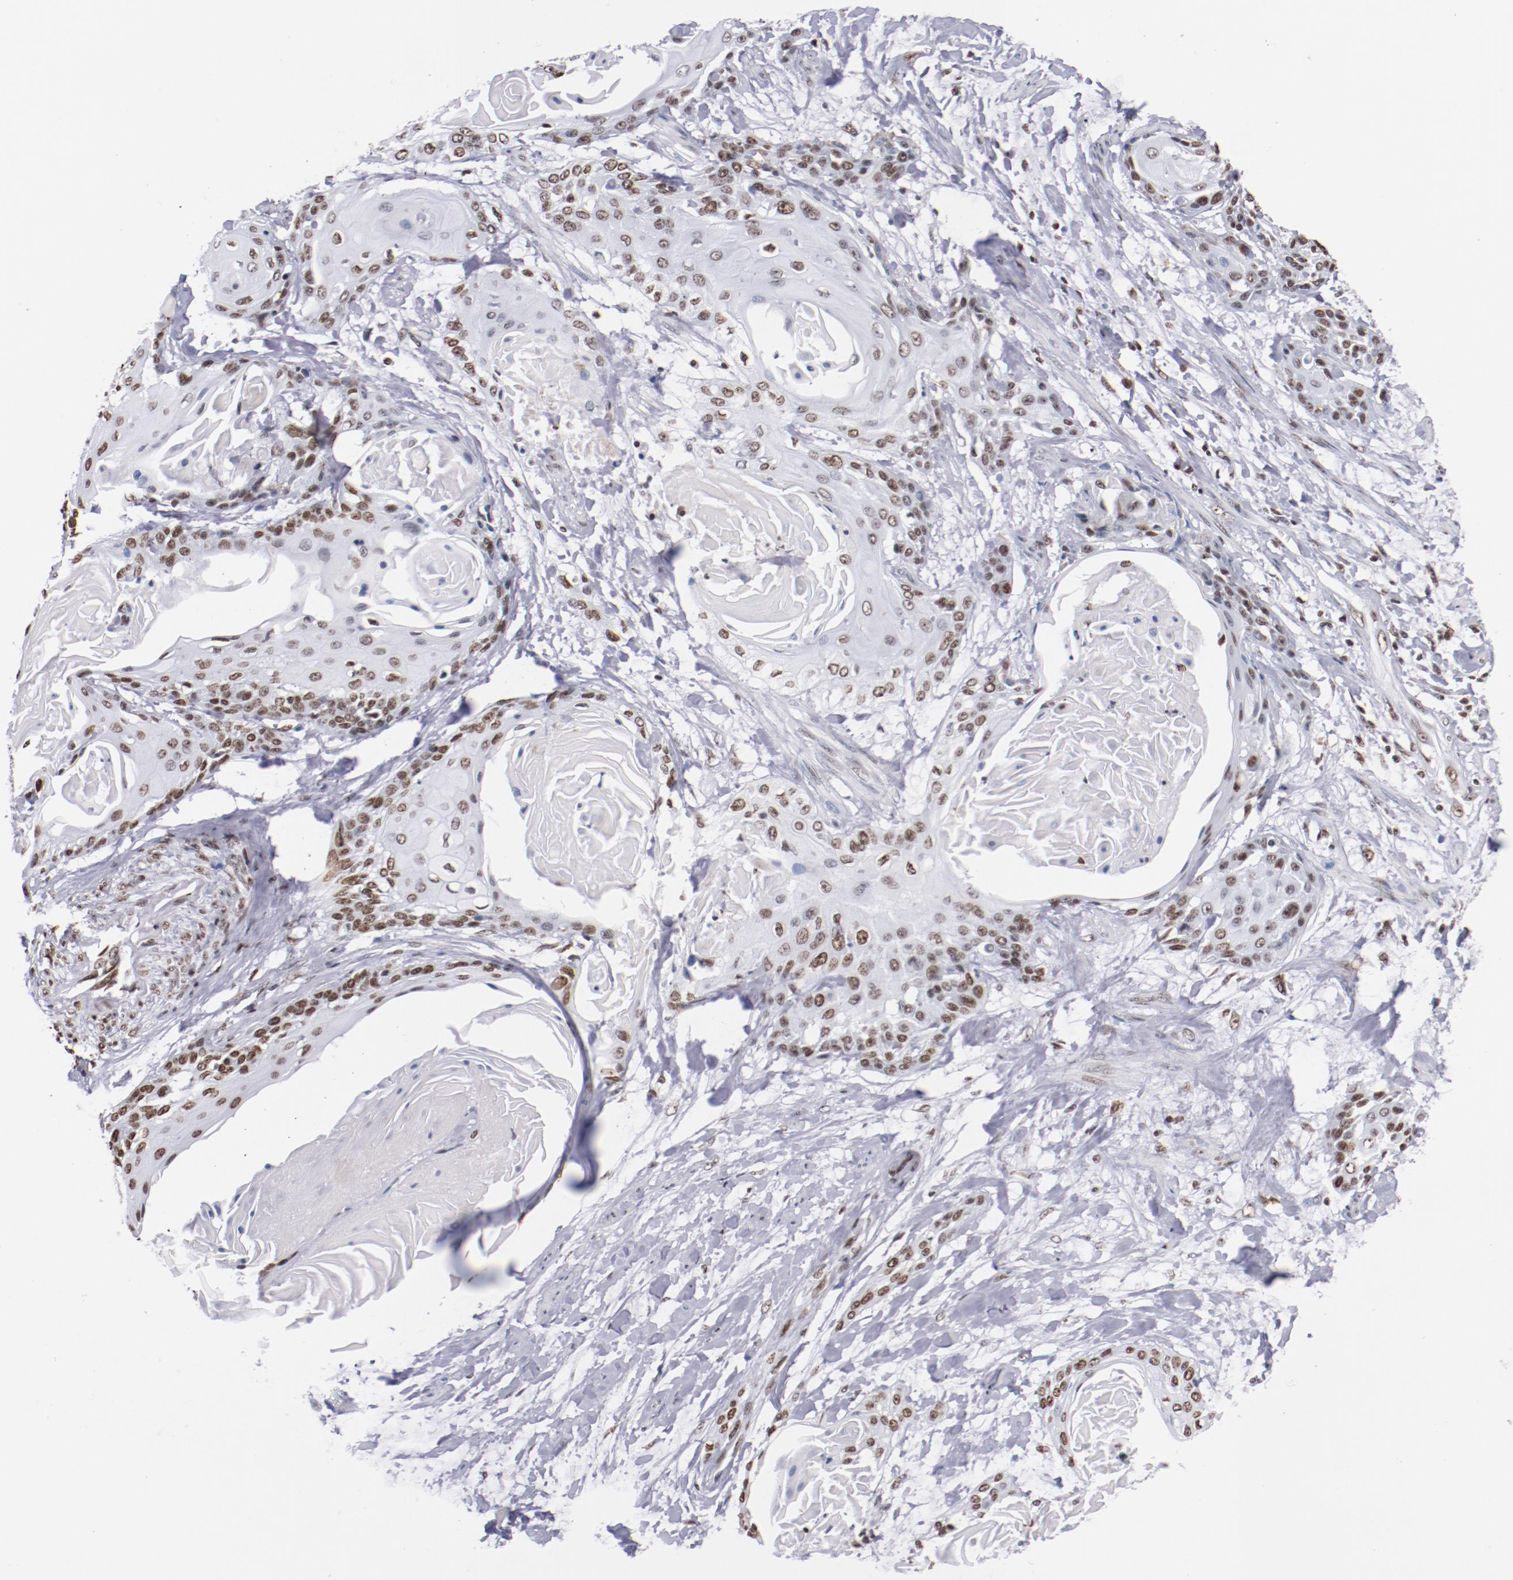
{"staining": {"intensity": "moderate", "quantity": ">75%", "location": "nuclear"}, "tissue": "cervical cancer", "cell_type": "Tumor cells", "image_type": "cancer", "snomed": [{"axis": "morphology", "description": "Squamous cell carcinoma, NOS"}, {"axis": "topography", "description": "Cervix"}], "caption": "This photomicrograph displays immunohistochemistry staining of cervical cancer, with medium moderate nuclear positivity in about >75% of tumor cells.", "gene": "IFI16", "patient": {"sex": "female", "age": 57}}